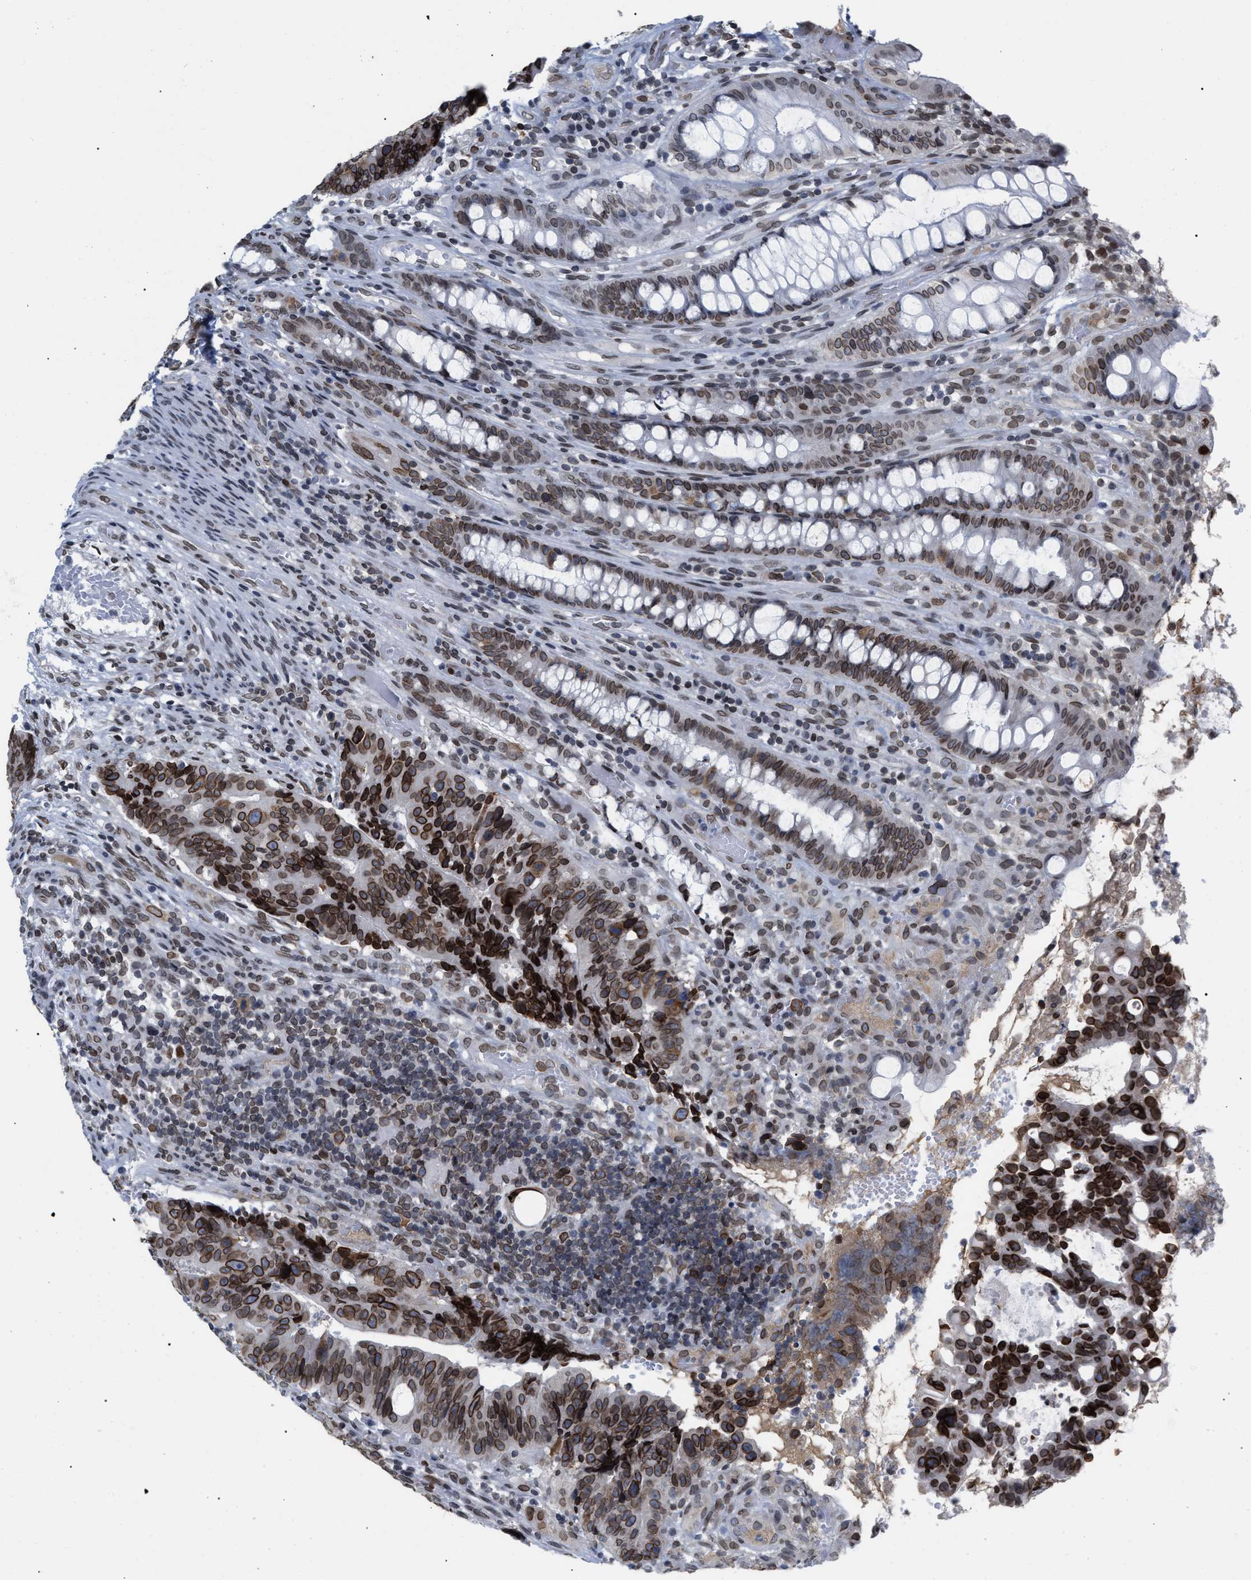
{"staining": {"intensity": "strong", "quantity": ">75%", "location": "cytoplasmic/membranous,nuclear"}, "tissue": "colorectal cancer", "cell_type": "Tumor cells", "image_type": "cancer", "snomed": [{"axis": "morphology", "description": "Adenocarcinoma, NOS"}, {"axis": "topography", "description": "Colon"}], "caption": "This is an image of immunohistochemistry staining of colorectal adenocarcinoma, which shows strong staining in the cytoplasmic/membranous and nuclear of tumor cells.", "gene": "TPR", "patient": {"sex": "female", "age": 57}}